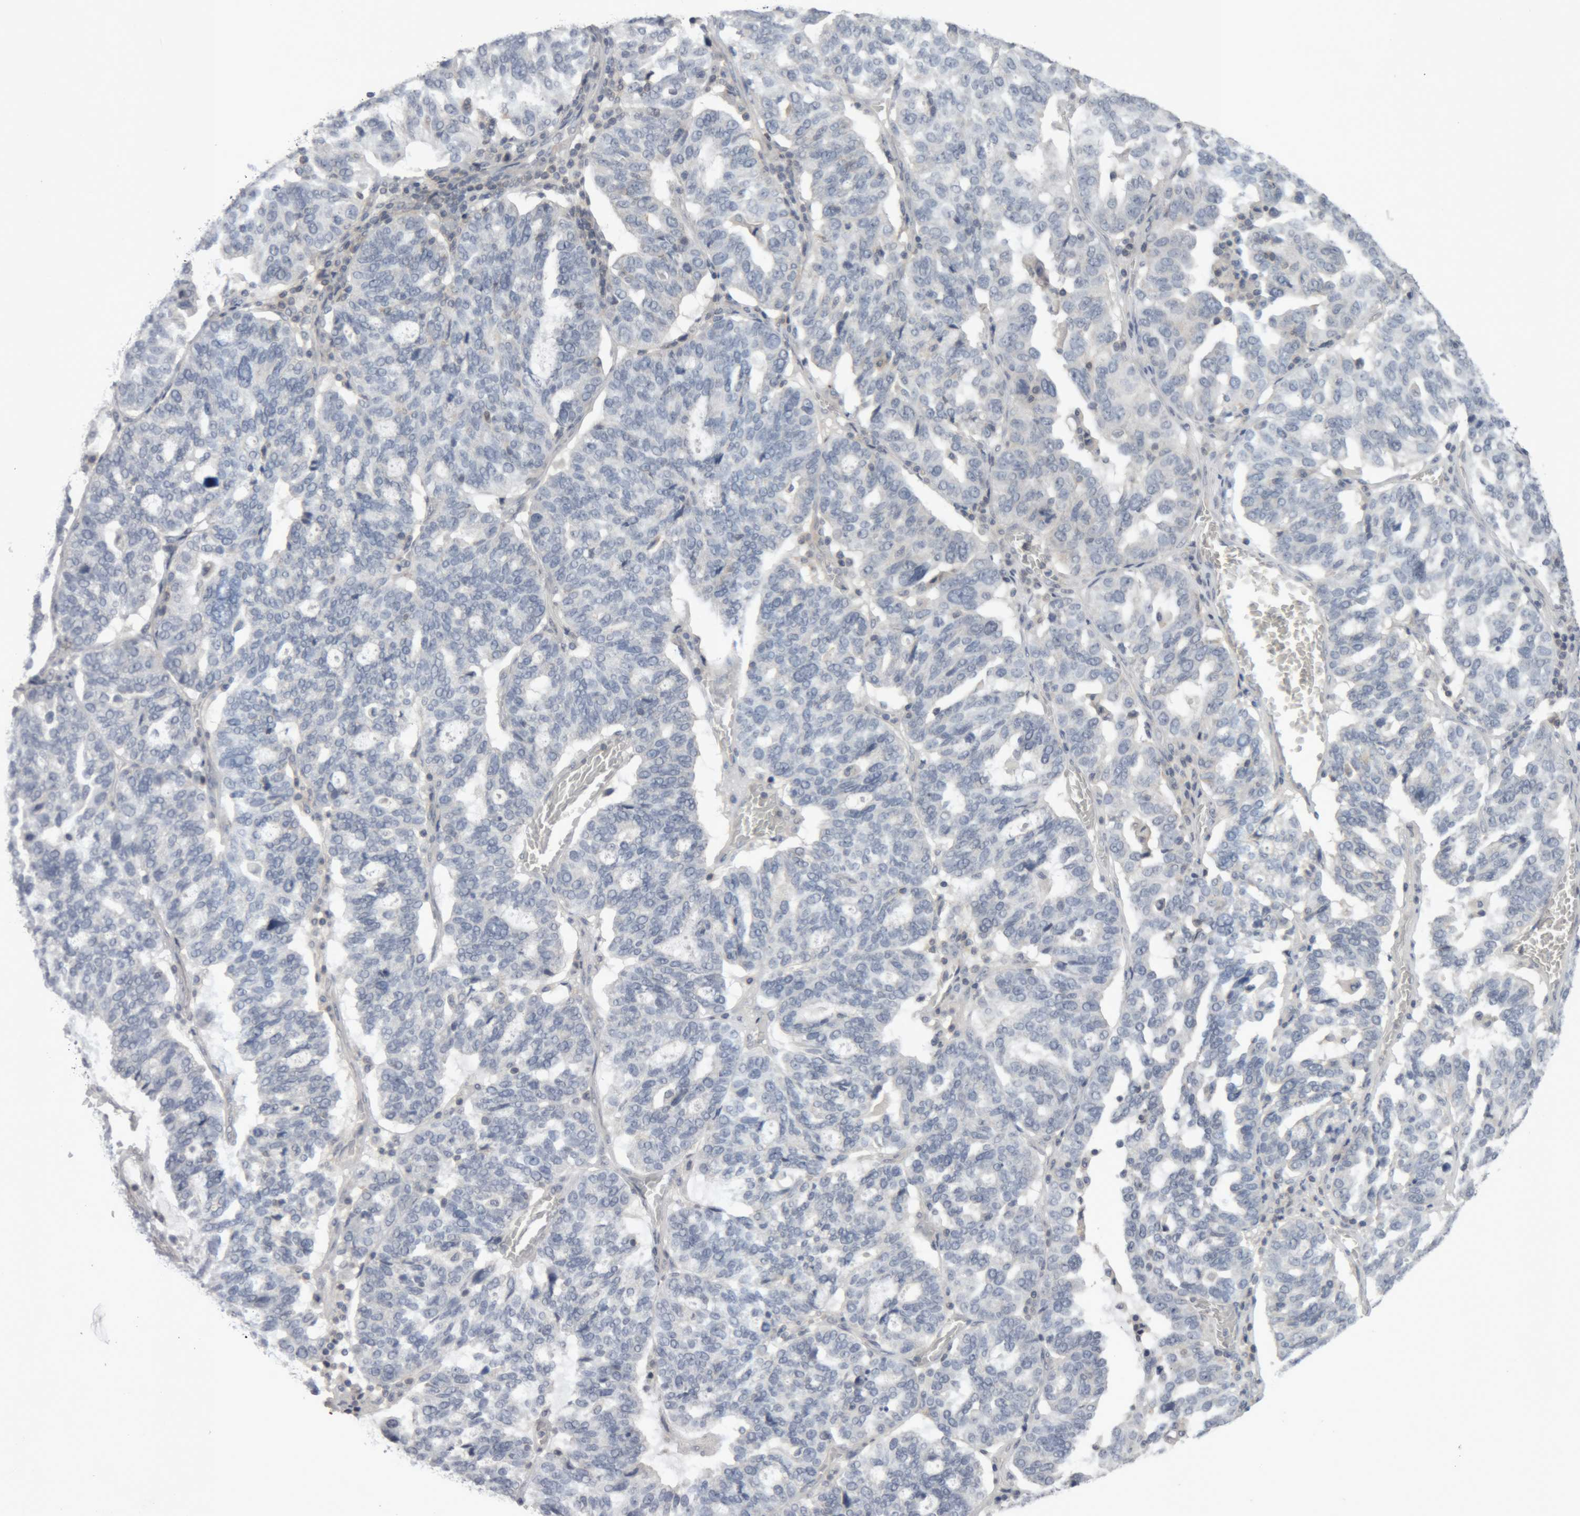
{"staining": {"intensity": "negative", "quantity": "none", "location": "none"}, "tissue": "ovarian cancer", "cell_type": "Tumor cells", "image_type": "cancer", "snomed": [{"axis": "morphology", "description": "Cystadenocarcinoma, serous, NOS"}, {"axis": "topography", "description": "Ovary"}], "caption": "This micrograph is of serous cystadenocarcinoma (ovarian) stained with immunohistochemistry to label a protein in brown with the nuclei are counter-stained blue. There is no staining in tumor cells.", "gene": "NFATC2", "patient": {"sex": "female", "age": 59}}